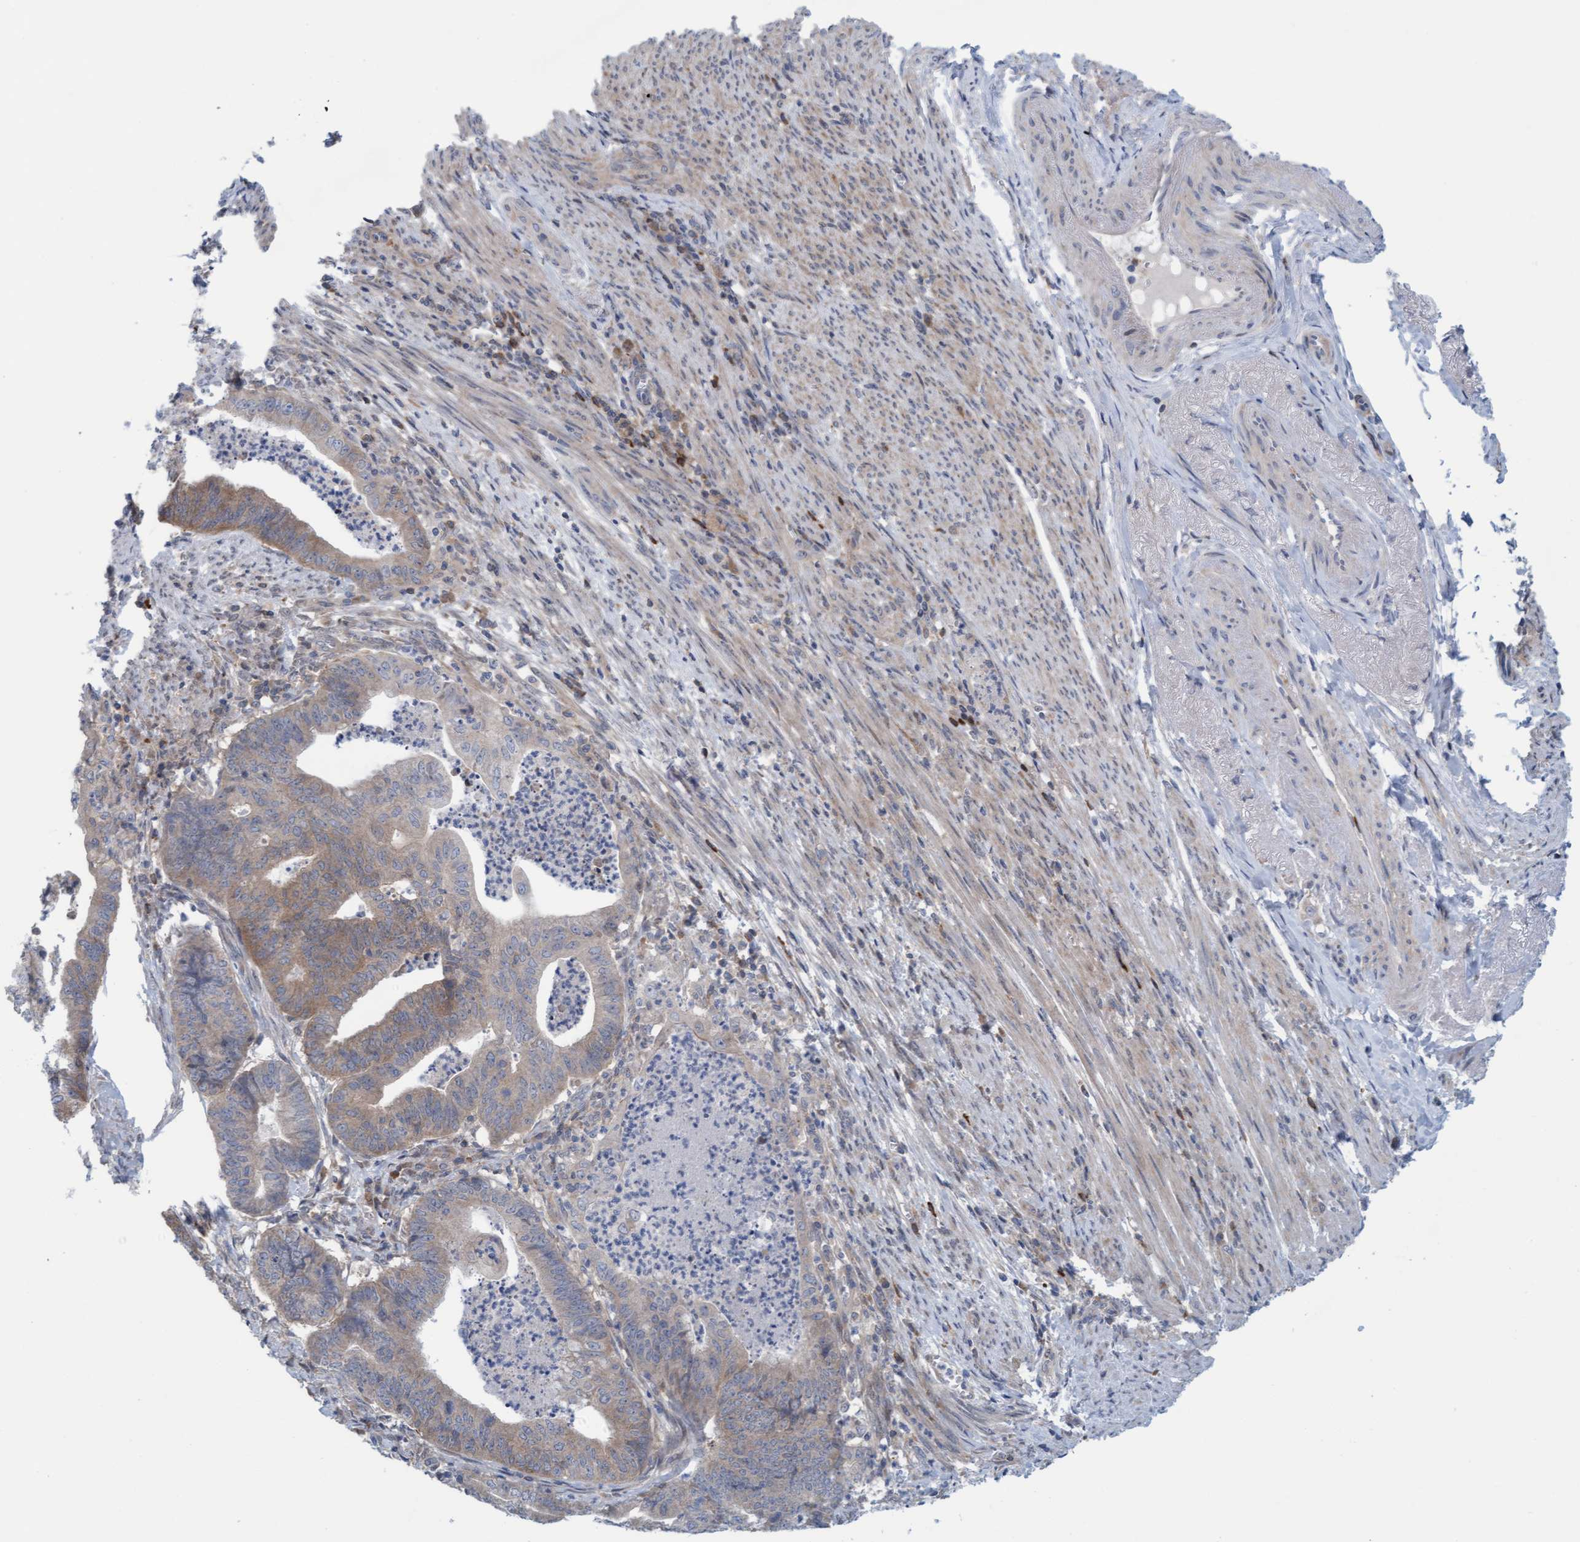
{"staining": {"intensity": "weak", "quantity": "25%-75%", "location": "cytoplasmic/membranous"}, "tissue": "endometrial cancer", "cell_type": "Tumor cells", "image_type": "cancer", "snomed": [{"axis": "morphology", "description": "Polyp, NOS"}, {"axis": "morphology", "description": "Adenocarcinoma, NOS"}, {"axis": "morphology", "description": "Adenoma, NOS"}, {"axis": "topography", "description": "Endometrium"}], "caption": "Tumor cells display weak cytoplasmic/membranous positivity in about 25%-75% of cells in endometrial cancer (polyp).", "gene": "KLHL25", "patient": {"sex": "female", "age": 79}}